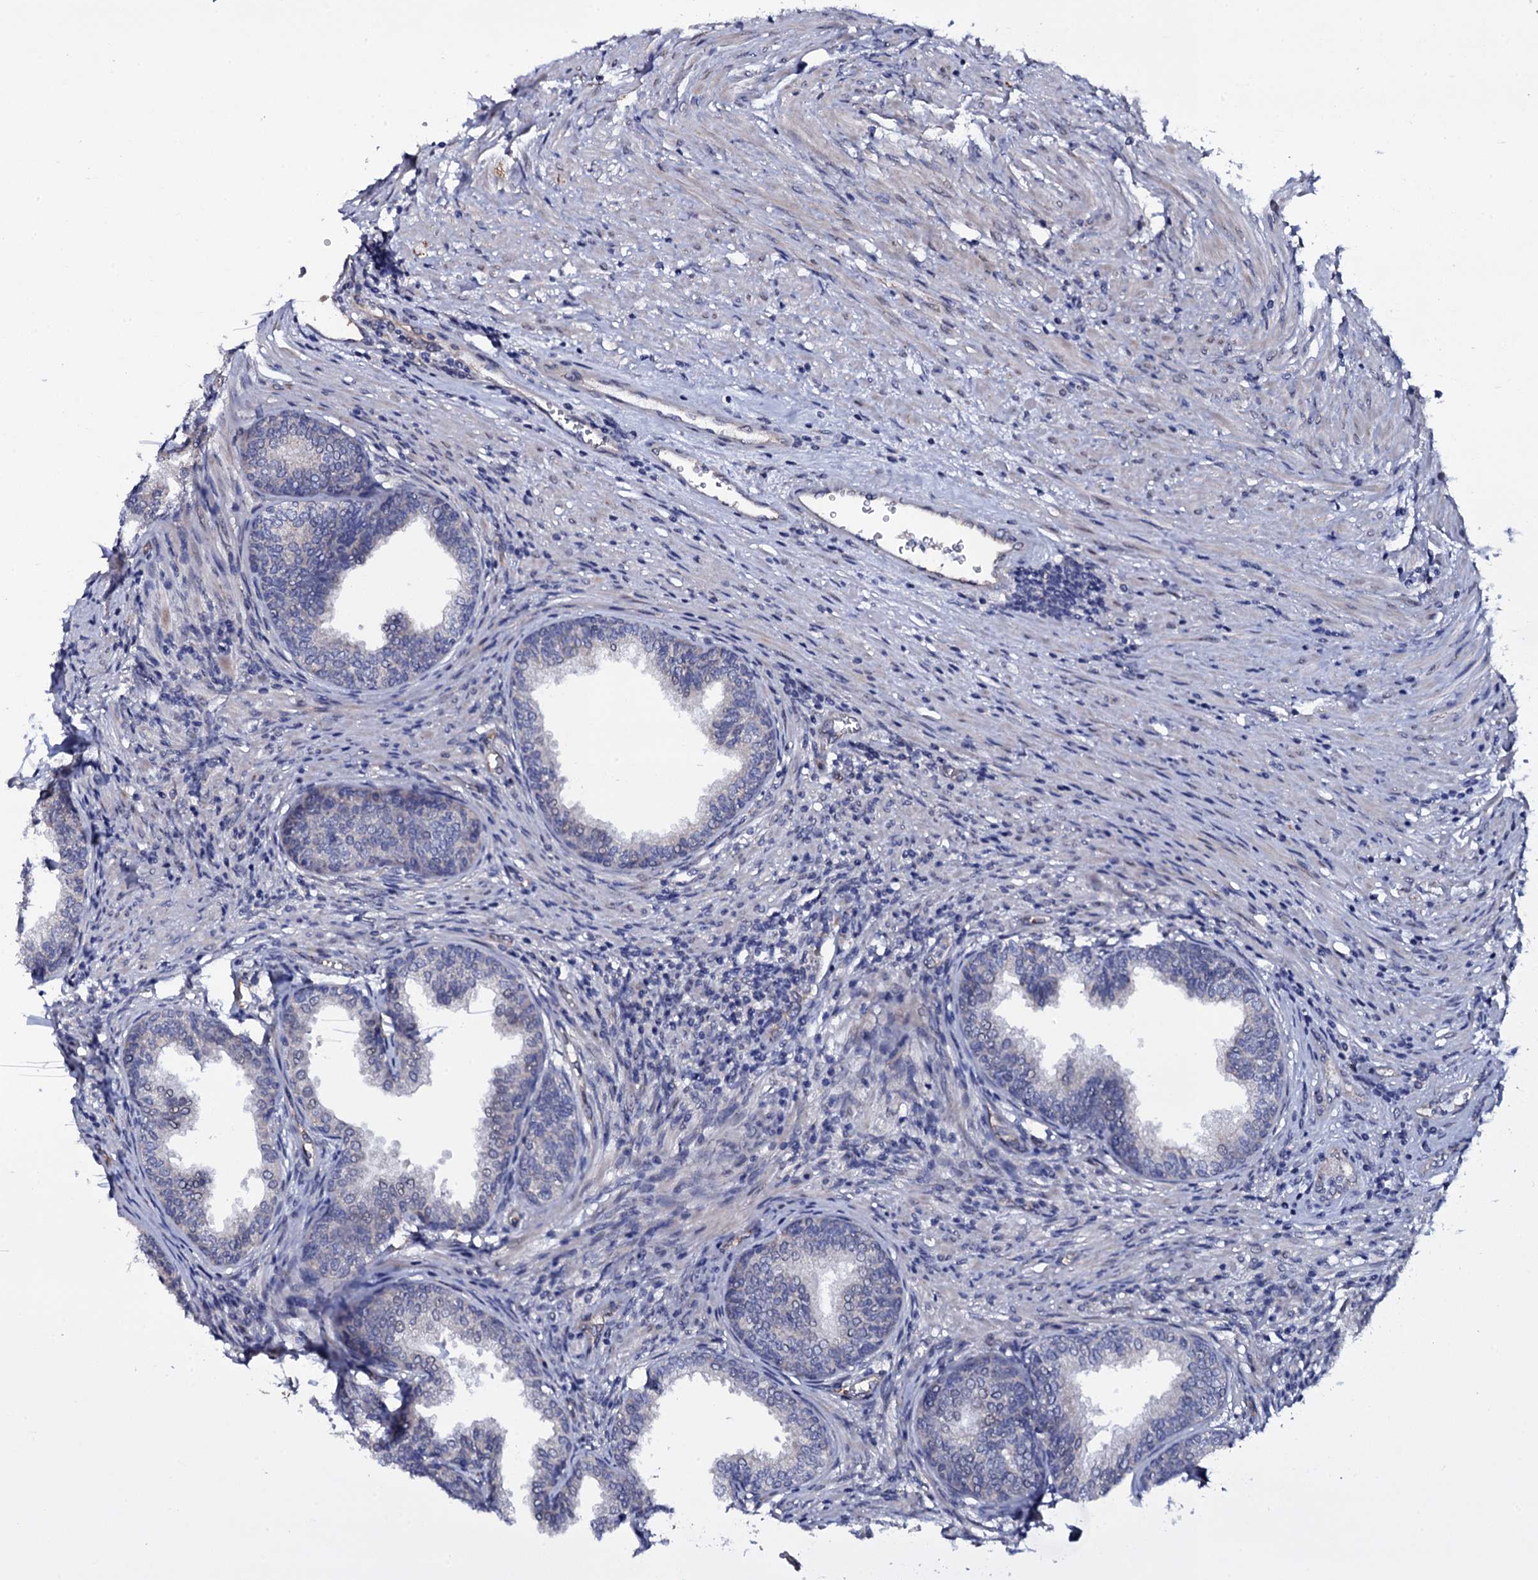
{"staining": {"intensity": "negative", "quantity": "none", "location": "none"}, "tissue": "prostate", "cell_type": "Glandular cells", "image_type": "normal", "snomed": [{"axis": "morphology", "description": "Normal tissue, NOS"}, {"axis": "topography", "description": "Prostate"}], "caption": "A micrograph of human prostate is negative for staining in glandular cells.", "gene": "GAREM1", "patient": {"sex": "male", "age": 76}}